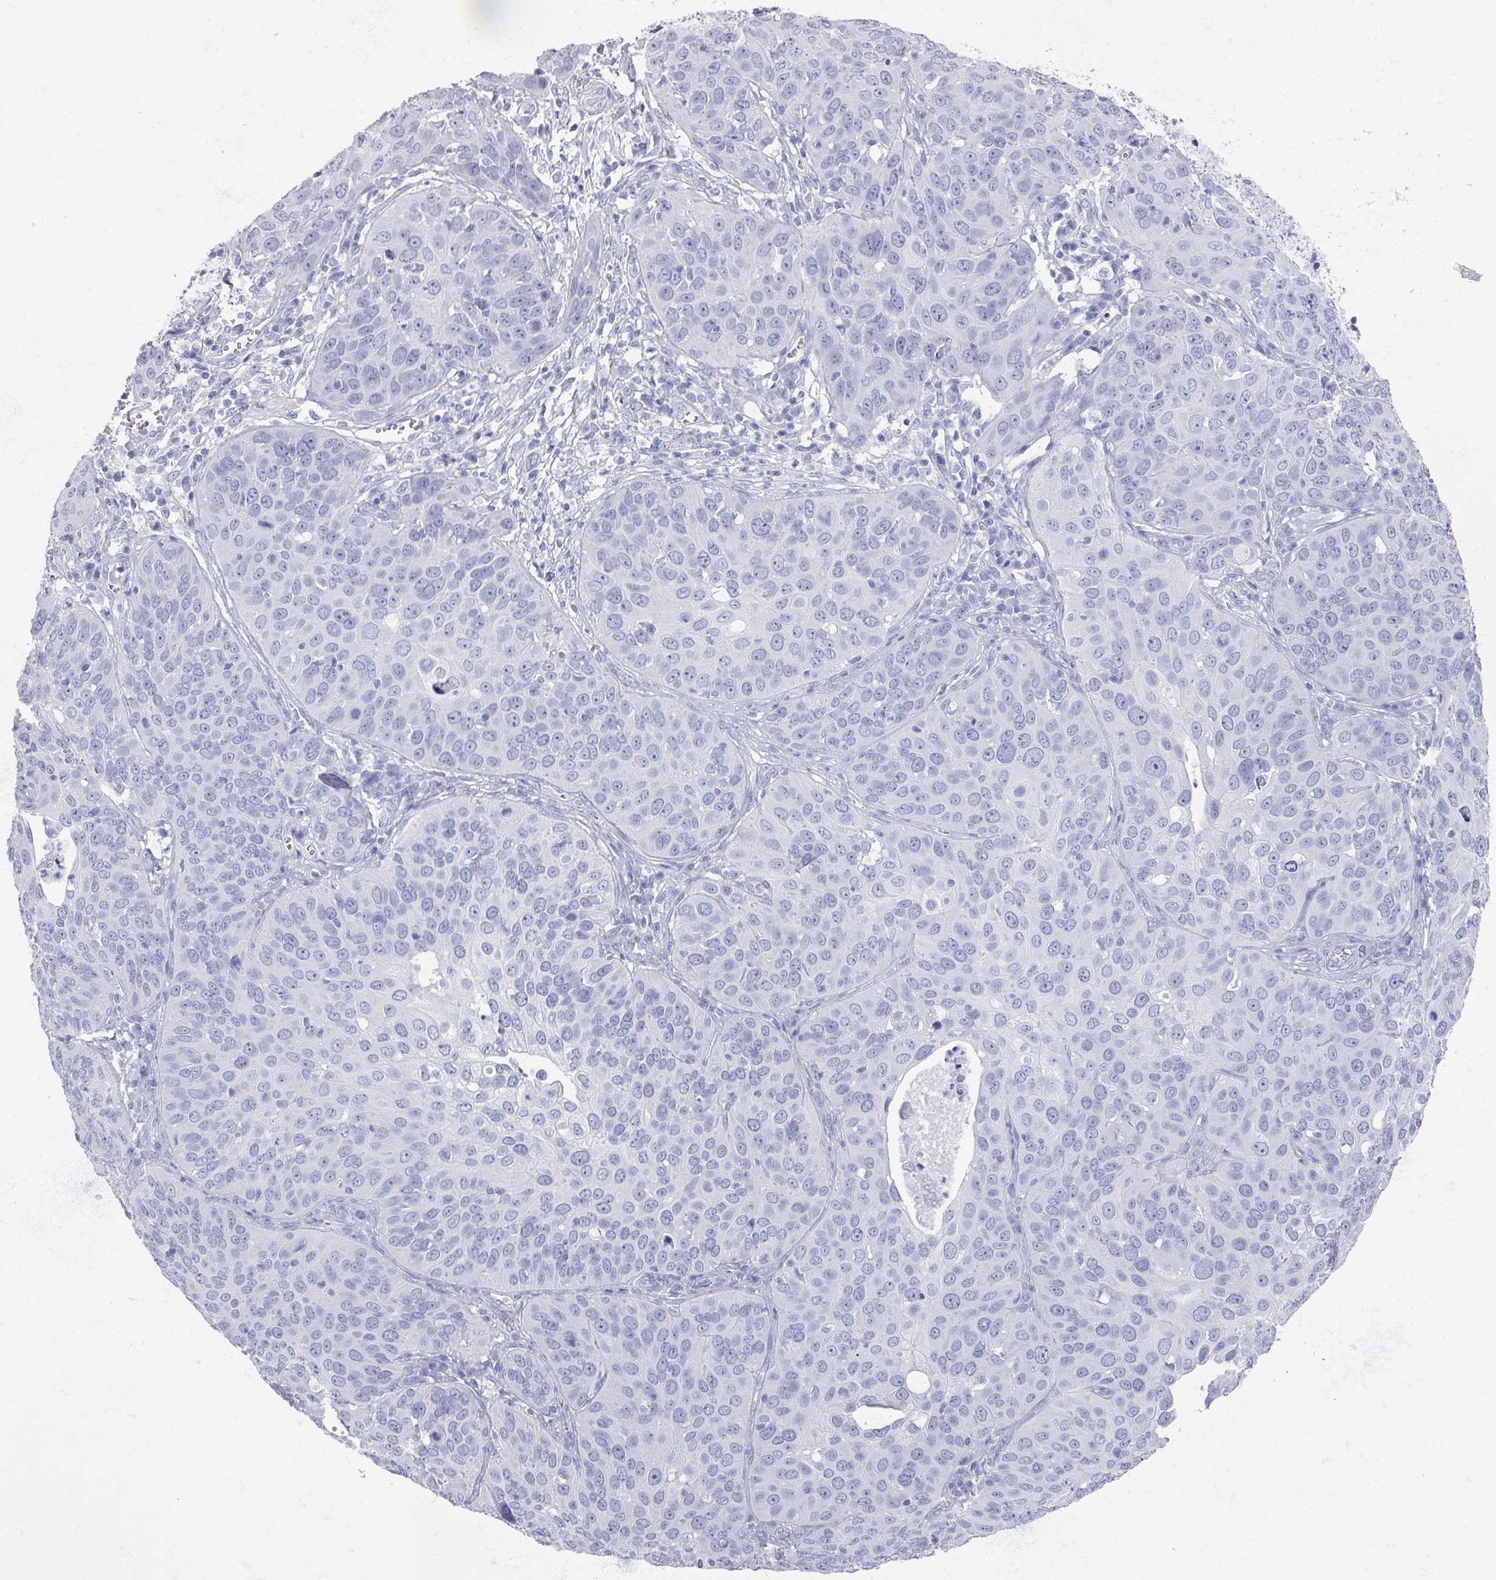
{"staining": {"intensity": "negative", "quantity": "none", "location": "none"}, "tissue": "cervical cancer", "cell_type": "Tumor cells", "image_type": "cancer", "snomed": [{"axis": "morphology", "description": "Squamous cell carcinoma, NOS"}, {"axis": "topography", "description": "Cervix"}], "caption": "IHC histopathology image of neoplastic tissue: cervical cancer stained with DAB shows no significant protein expression in tumor cells.", "gene": "OMG", "patient": {"sex": "female", "age": 36}}